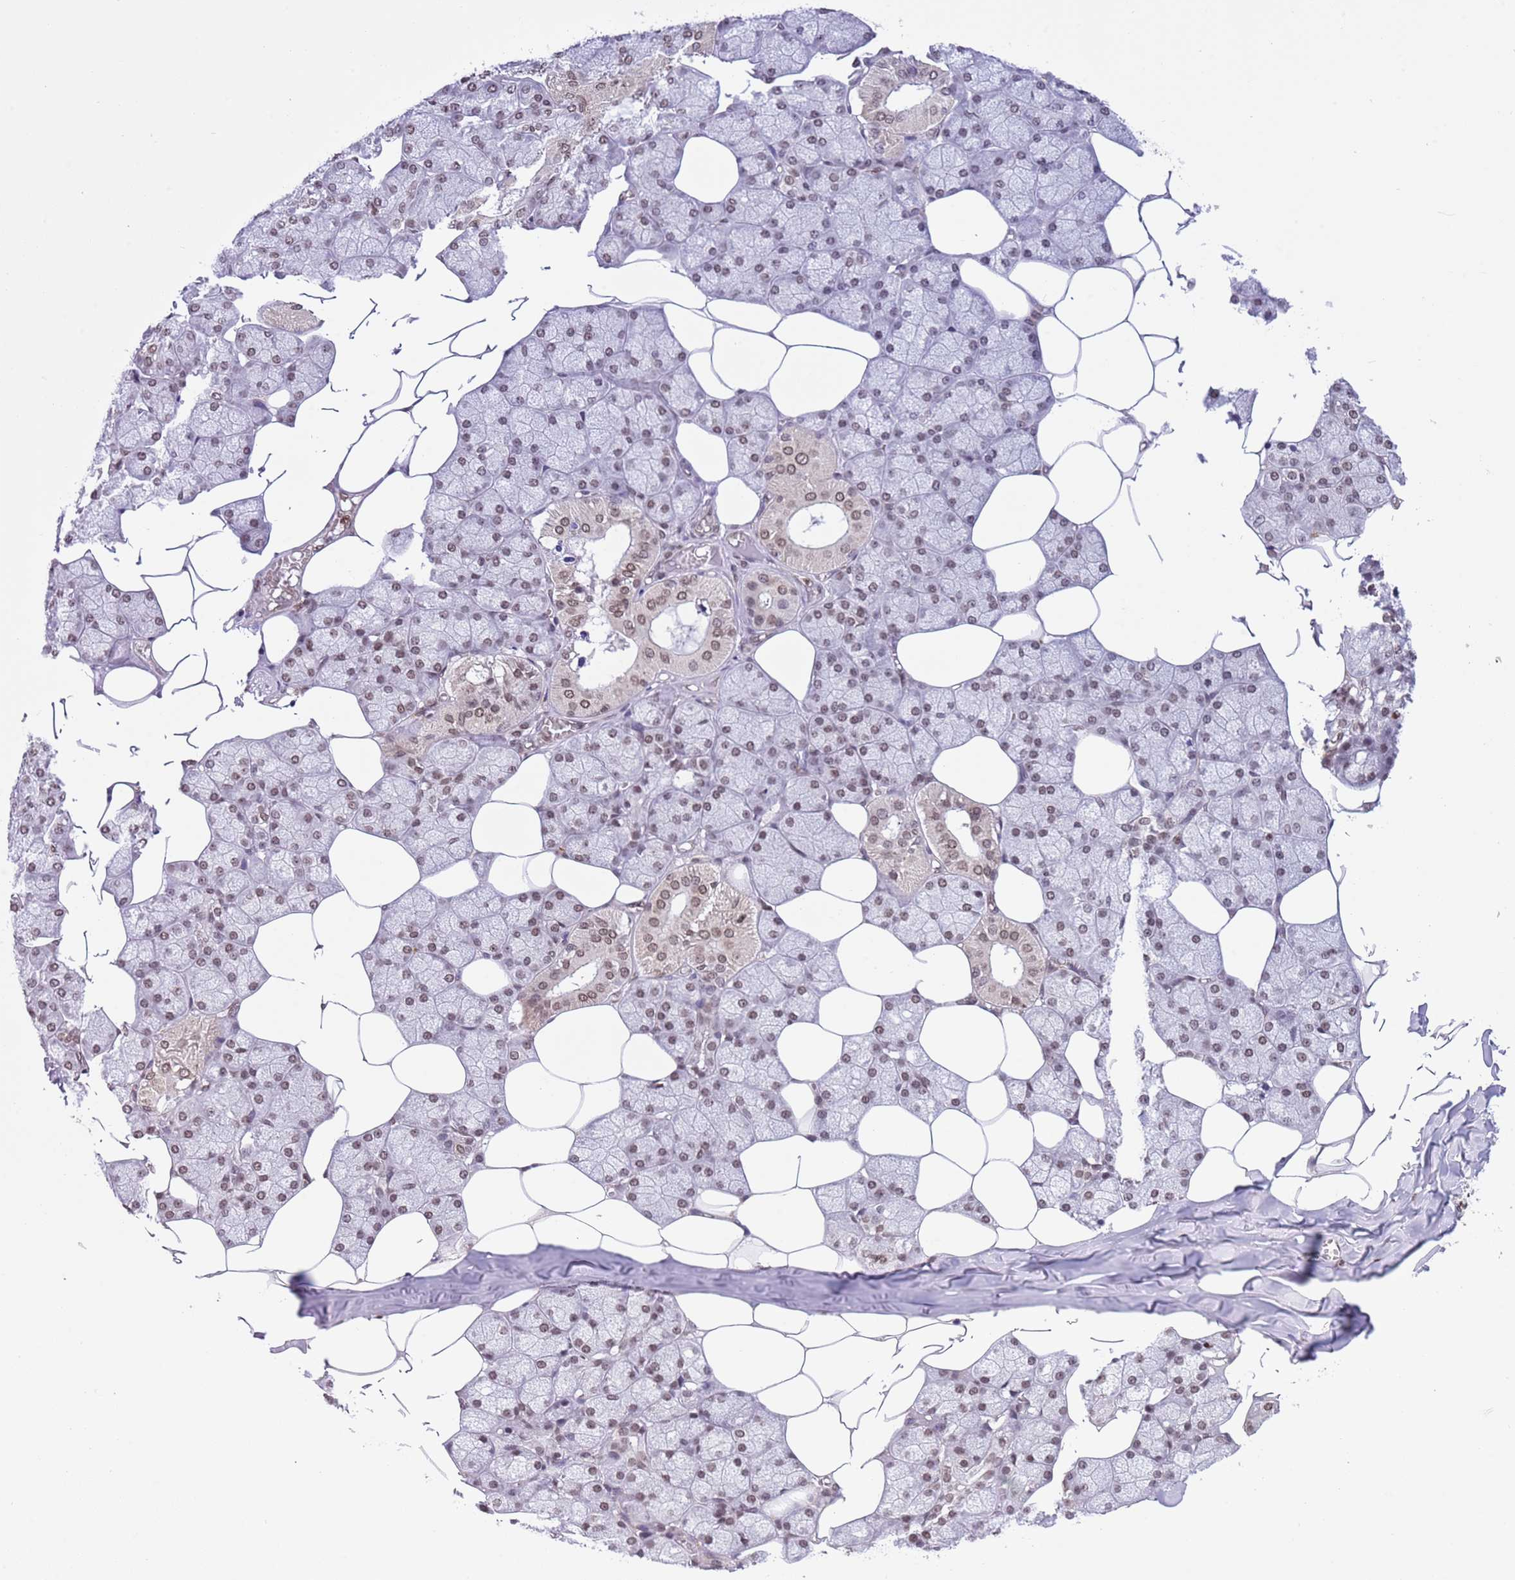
{"staining": {"intensity": "moderate", "quantity": "25%-75%", "location": "nuclear"}, "tissue": "salivary gland", "cell_type": "Glandular cells", "image_type": "normal", "snomed": [{"axis": "morphology", "description": "Normal tissue, NOS"}, {"axis": "topography", "description": "Salivary gland"}], "caption": "Immunohistochemistry (DAB (3,3'-diaminobenzidine)) staining of benign human salivary gland reveals moderate nuclear protein expression in approximately 25%-75% of glandular cells. The staining is performed using DAB (3,3'-diaminobenzidine) brown chromogen to label protein expression. The nuclei are counter-stained blue using hematoxylin.", "gene": "NRIP1", "patient": {"sex": "male", "age": 62}}